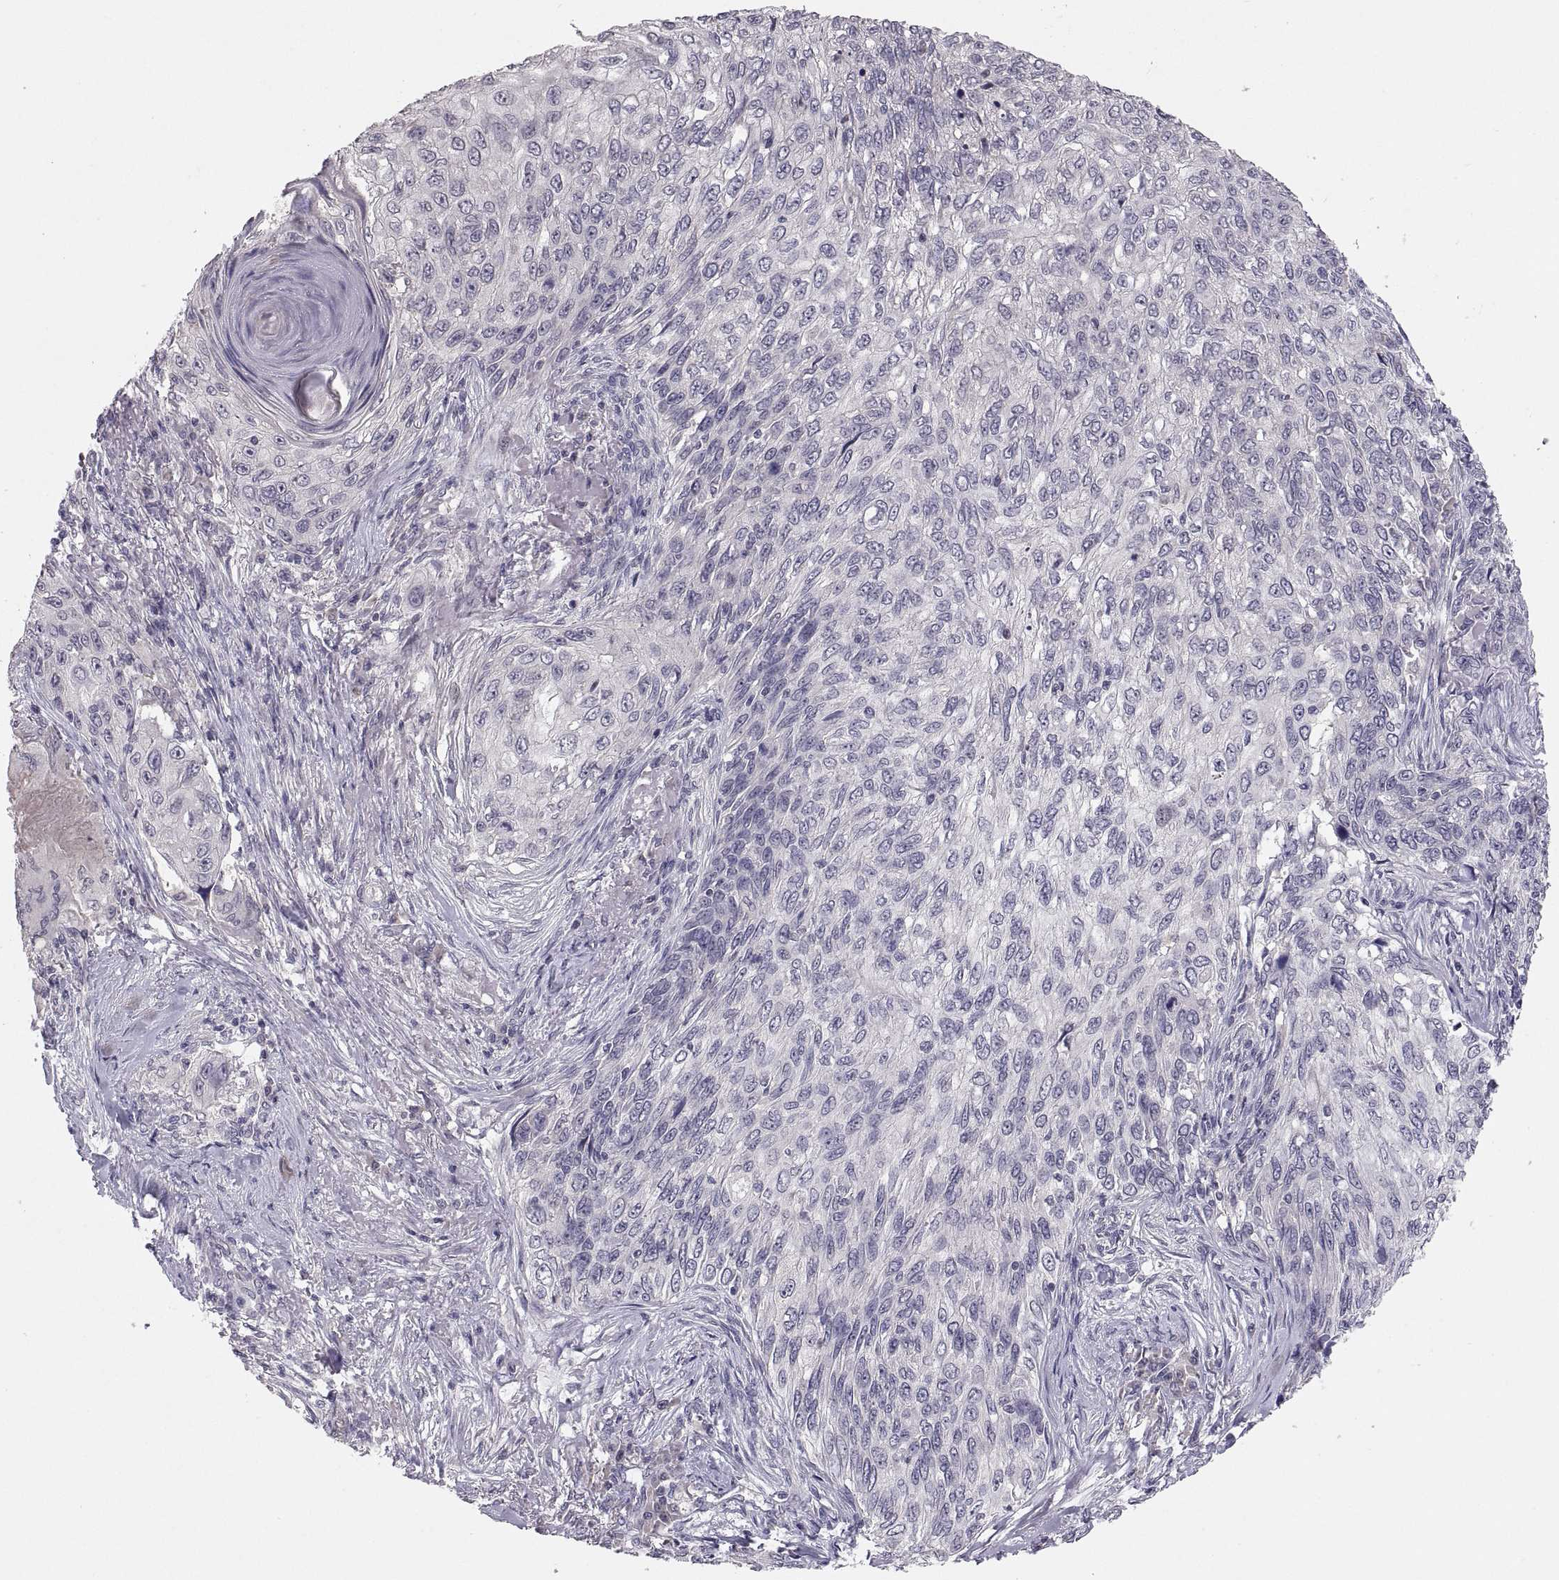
{"staining": {"intensity": "negative", "quantity": "none", "location": "none"}, "tissue": "skin cancer", "cell_type": "Tumor cells", "image_type": "cancer", "snomed": [{"axis": "morphology", "description": "Squamous cell carcinoma, NOS"}, {"axis": "topography", "description": "Skin"}], "caption": "Immunohistochemical staining of human skin squamous cell carcinoma reveals no significant positivity in tumor cells.", "gene": "PAX2", "patient": {"sex": "male", "age": 92}}